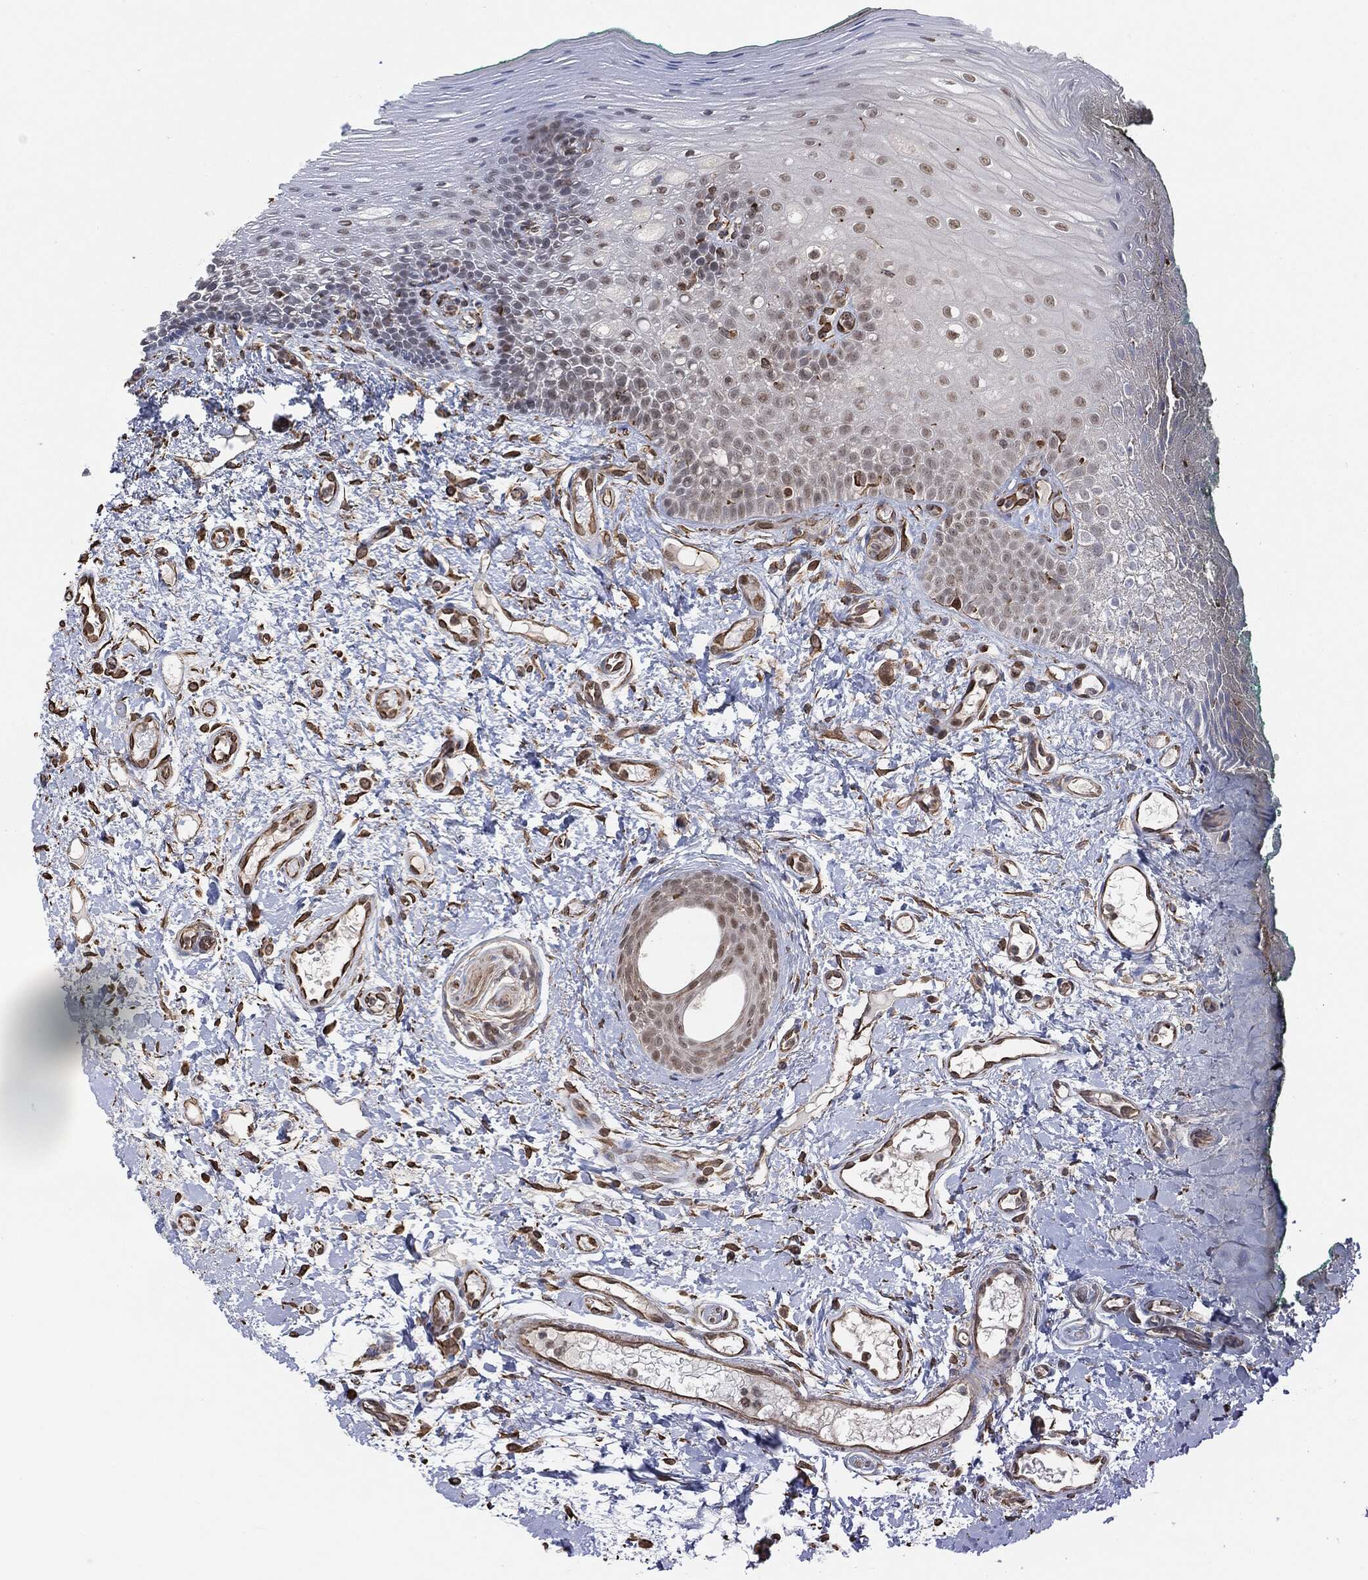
{"staining": {"intensity": "weak", "quantity": "25%-75%", "location": "nuclear"}, "tissue": "oral mucosa", "cell_type": "Squamous epithelial cells", "image_type": "normal", "snomed": [{"axis": "morphology", "description": "Normal tissue, NOS"}, {"axis": "topography", "description": "Oral tissue"}], "caption": "The immunohistochemical stain shows weak nuclear expression in squamous epithelial cells of normal oral mucosa. The staining was performed using DAB (3,3'-diaminobenzidine) to visualize the protein expression in brown, while the nuclei were stained in blue with hematoxylin (Magnification: 20x).", "gene": "TP53RK", "patient": {"sex": "female", "age": 83}}